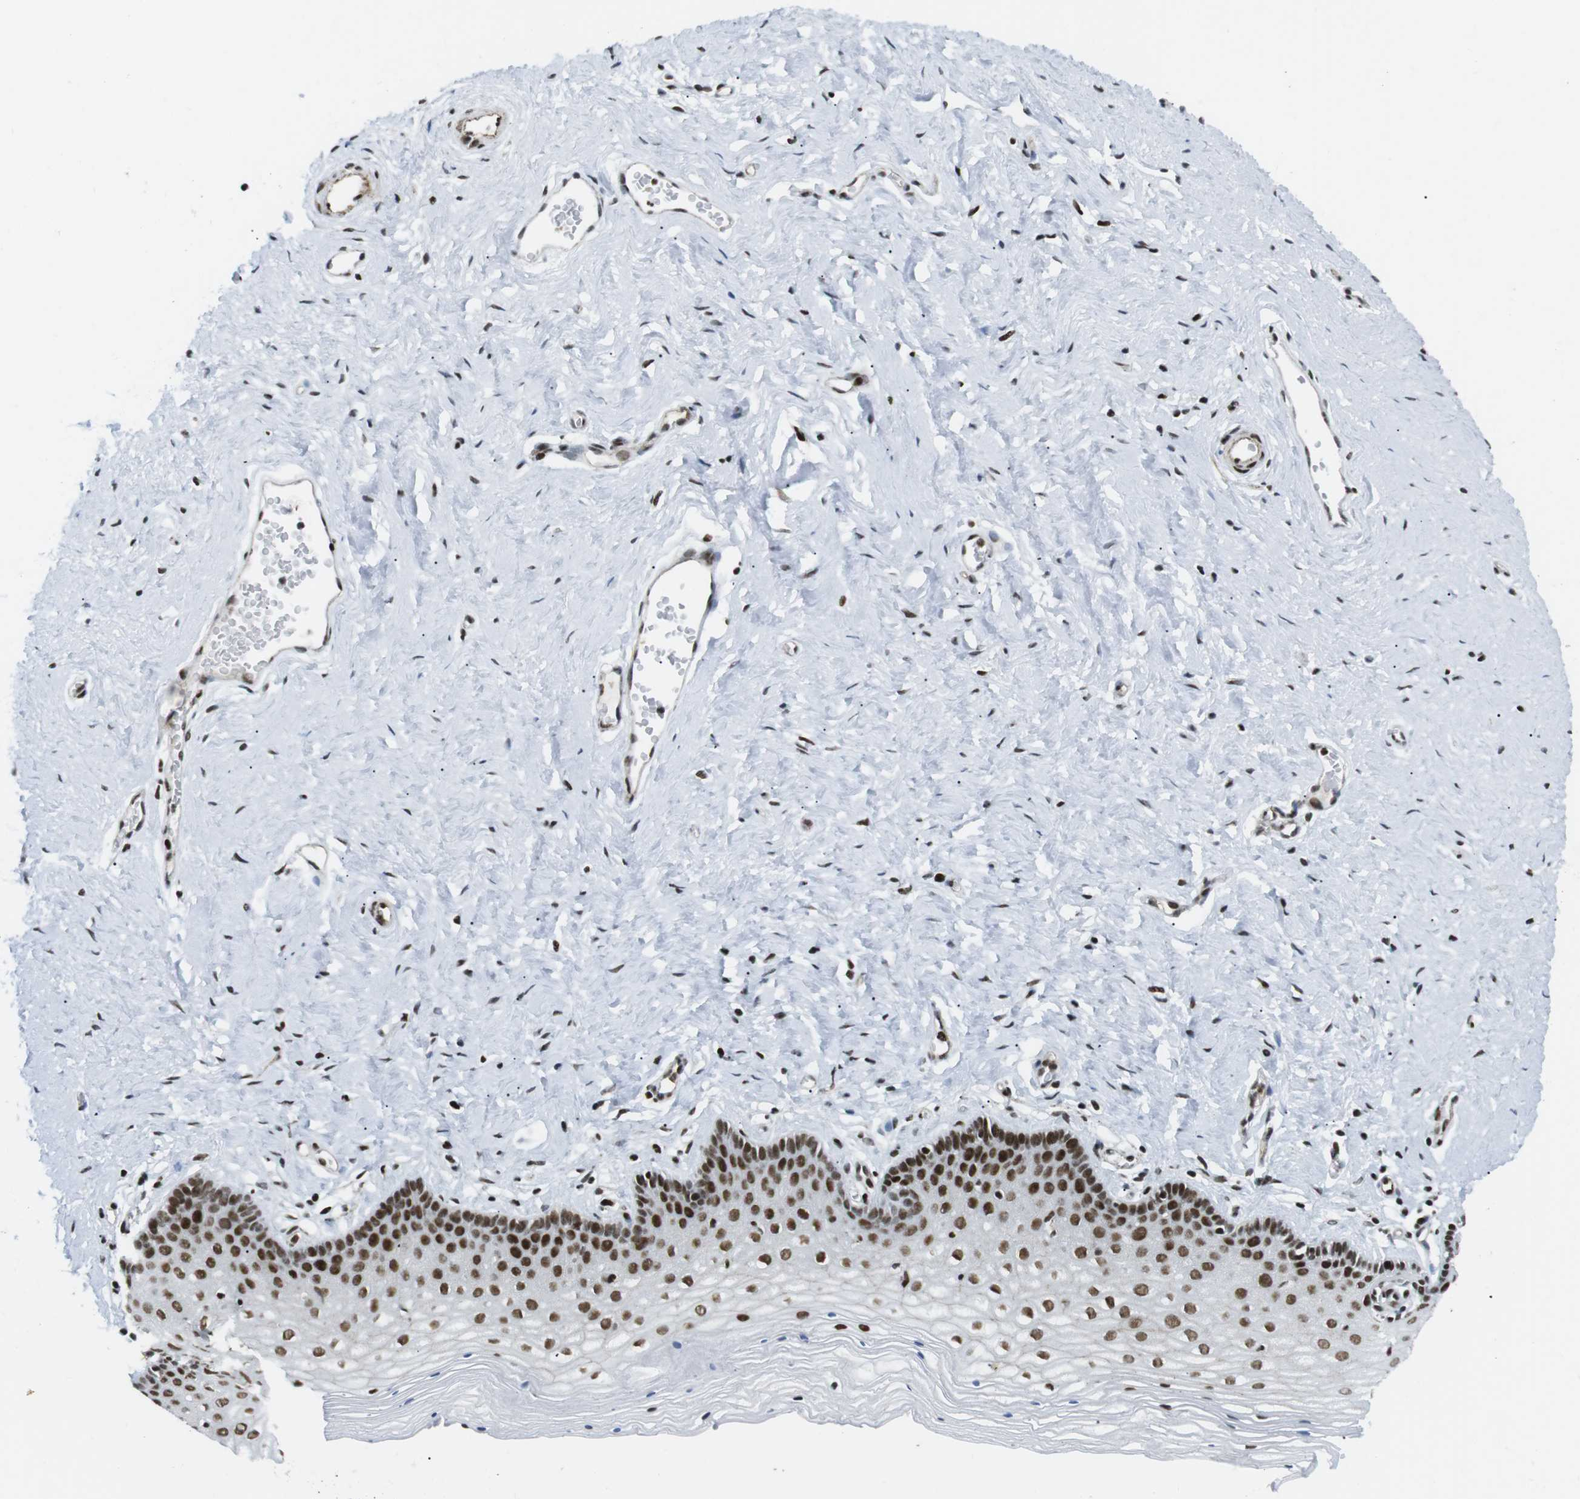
{"staining": {"intensity": "strong", "quantity": ">75%", "location": "nuclear"}, "tissue": "vagina", "cell_type": "Squamous epithelial cells", "image_type": "normal", "snomed": [{"axis": "morphology", "description": "Normal tissue, NOS"}, {"axis": "topography", "description": "Vagina"}], "caption": "High-power microscopy captured an immunohistochemistry photomicrograph of benign vagina, revealing strong nuclear positivity in about >75% of squamous epithelial cells. The staining is performed using DAB (3,3'-diaminobenzidine) brown chromogen to label protein expression. The nuclei are counter-stained blue using hematoxylin.", "gene": "ARID1A", "patient": {"sex": "female", "age": 32}}